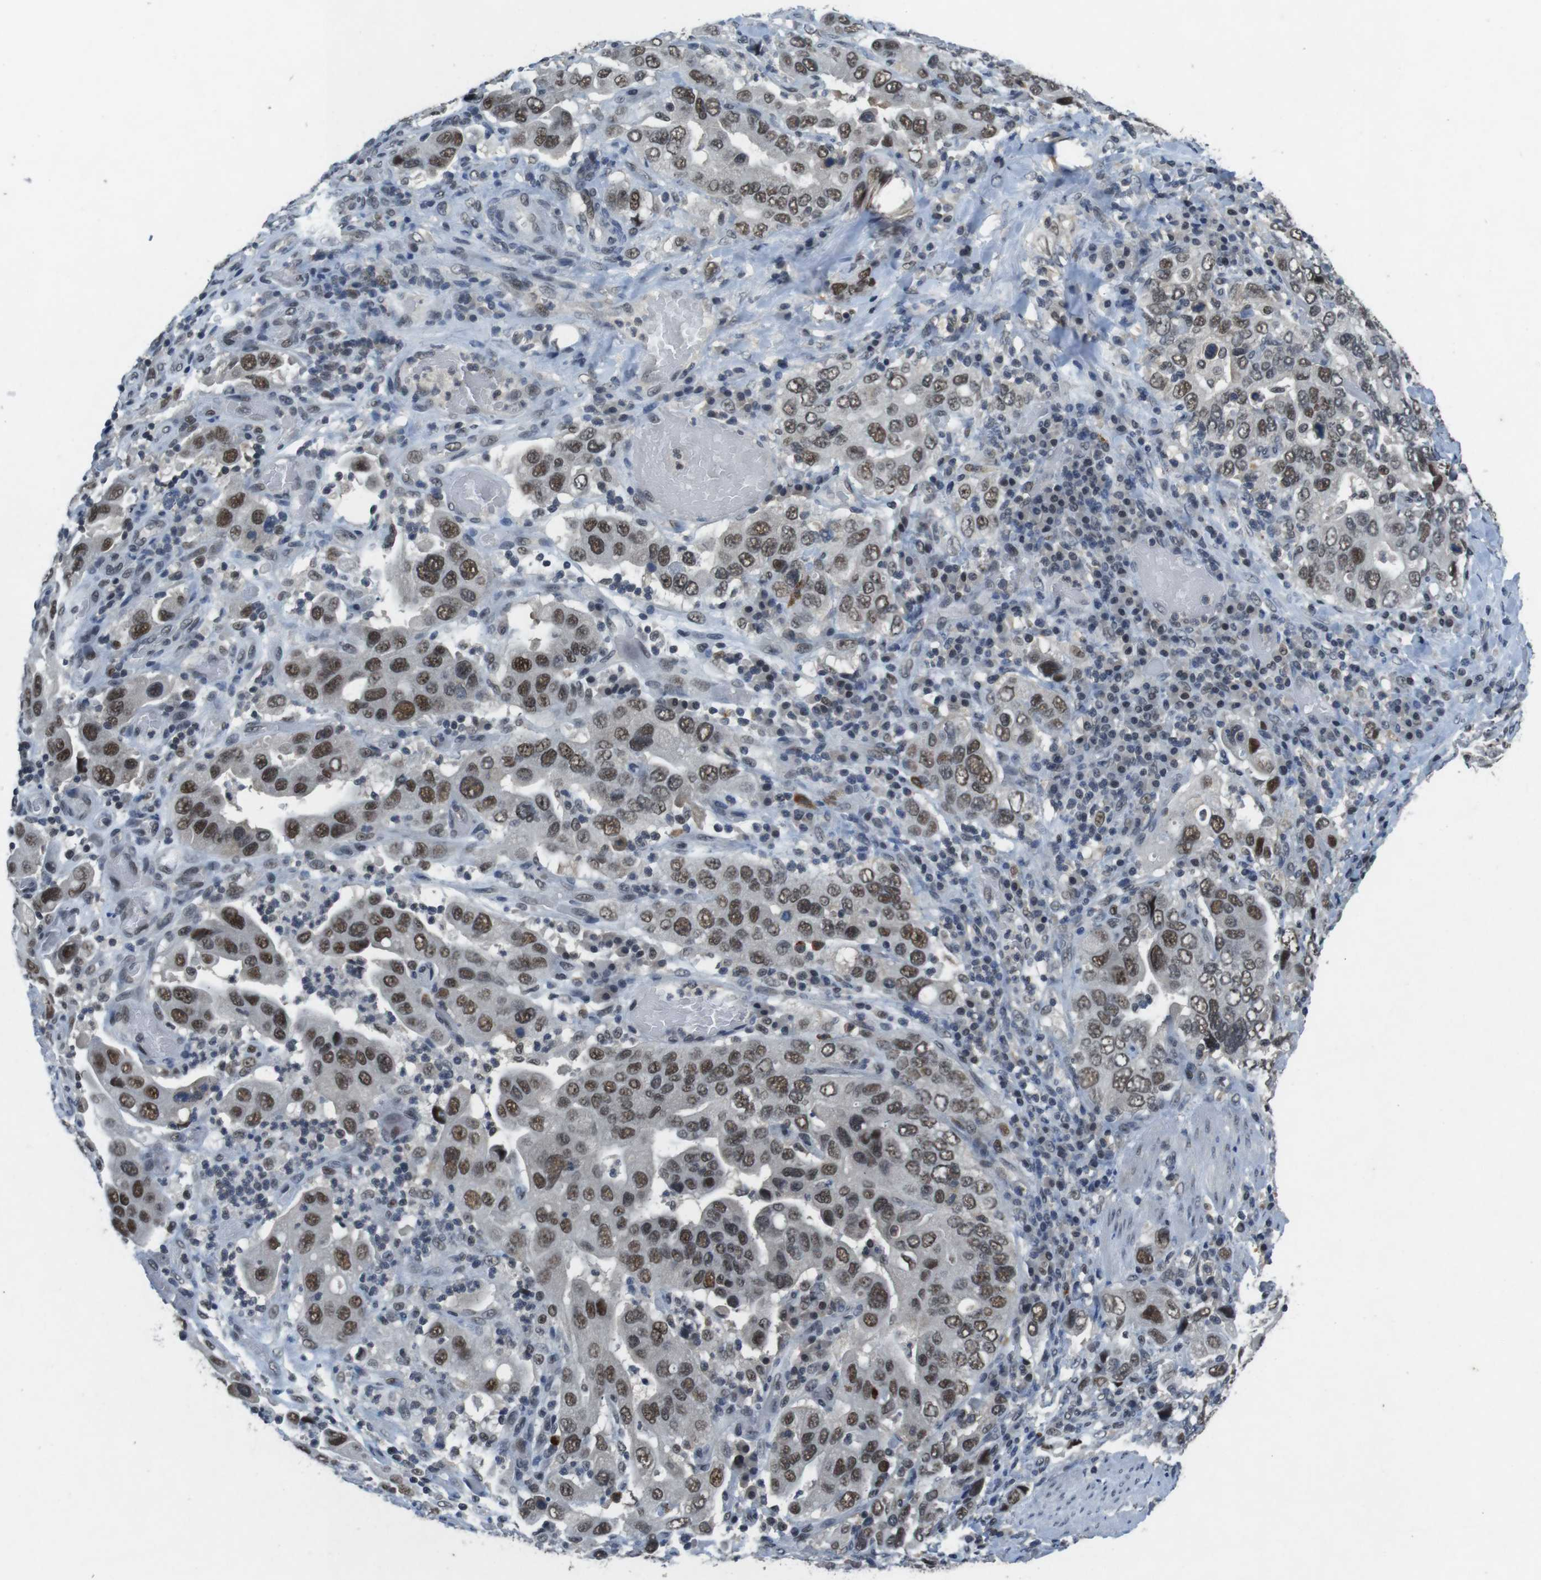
{"staining": {"intensity": "moderate", "quantity": ">75%", "location": "nuclear"}, "tissue": "stomach cancer", "cell_type": "Tumor cells", "image_type": "cancer", "snomed": [{"axis": "morphology", "description": "Adenocarcinoma, NOS"}, {"axis": "topography", "description": "Stomach, upper"}], "caption": "Moderate nuclear protein positivity is identified in approximately >75% of tumor cells in stomach cancer (adenocarcinoma). The staining is performed using DAB (3,3'-diaminobenzidine) brown chromogen to label protein expression. The nuclei are counter-stained blue using hematoxylin.", "gene": "USP7", "patient": {"sex": "male", "age": 62}}